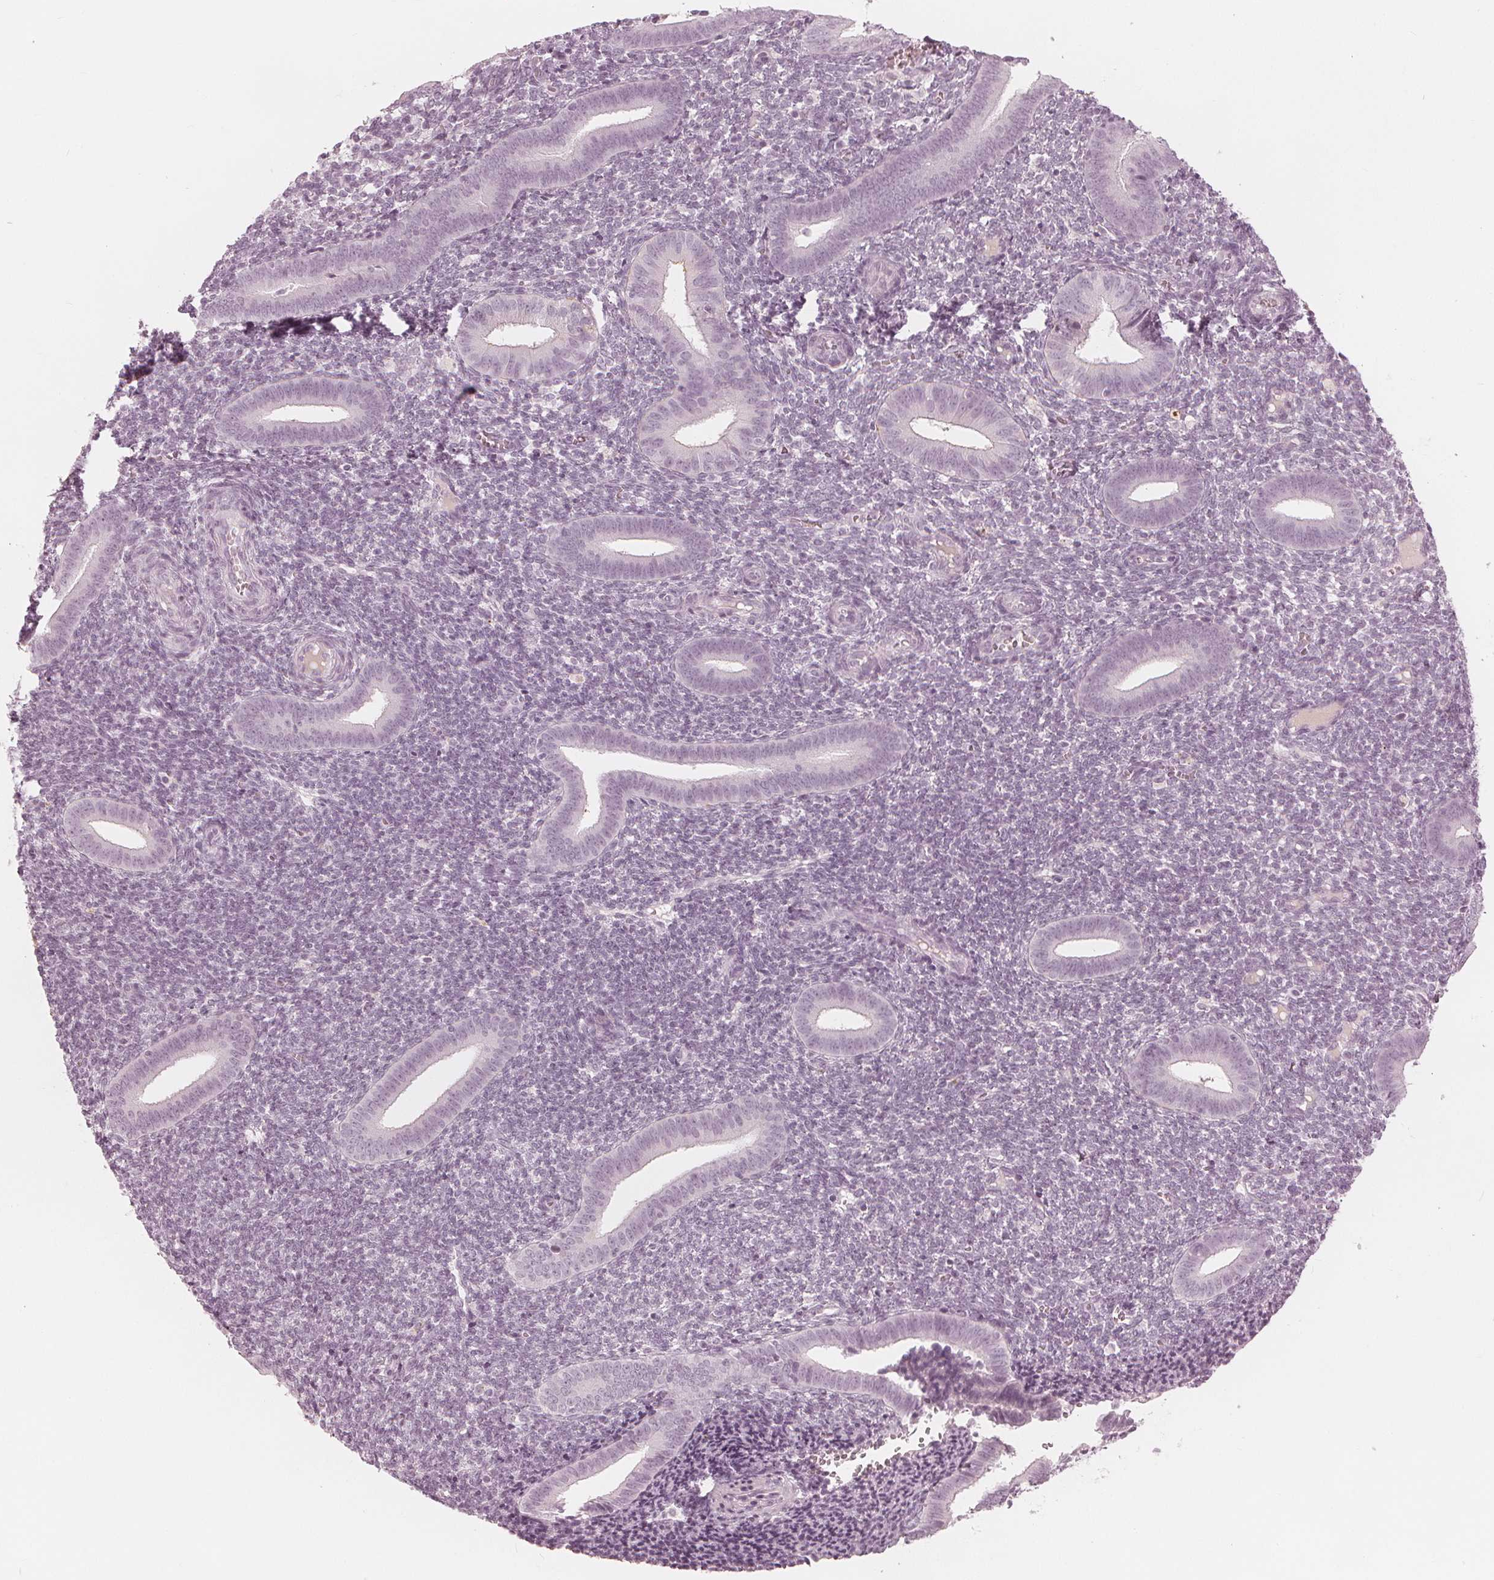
{"staining": {"intensity": "negative", "quantity": "none", "location": "none"}, "tissue": "endometrium", "cell_type": "Cells in endometrial stroma", "image_type": "normal", "snomed": [{"axis": "morphology", "description": "Normal tissue, NOS"}, {"axis": "topography", "description": "Endometrium"}], "caption": "This micrograph is of benign endometrium stained with IHC to label a protein in brown with the nuclei are counter-stained blue. There is no positivity in cells in endometrial stroma. Nuclei are stained in blue.", "gene": "PAEP", "patient": {"sex": "female", "age": 25}}